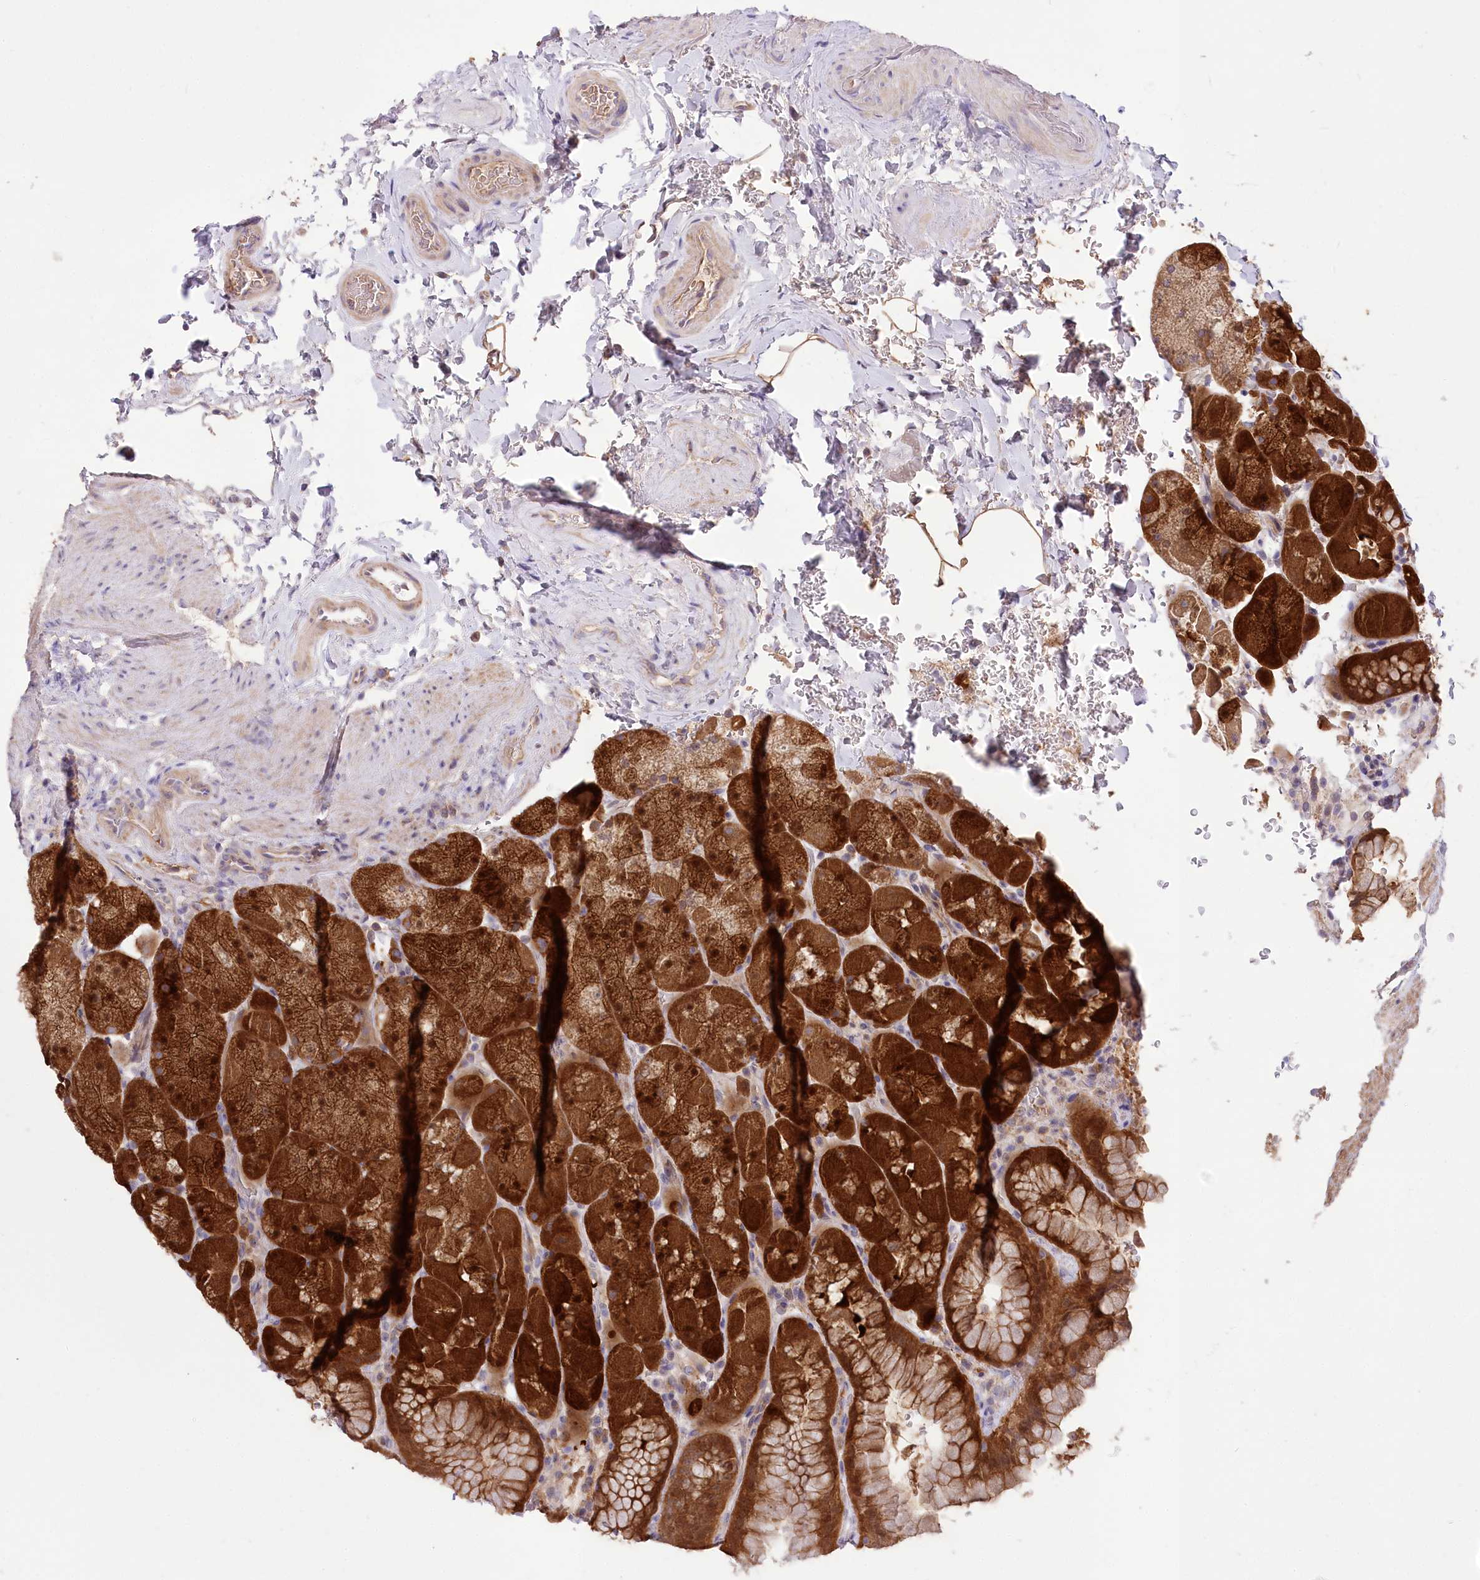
{"staining": {"intensity": "strong", "quantity": ">75%", "location": "cytoplasmic/membranous,nuclear"}, "tissue": "stomach", "cell_type": "Glandular cells", "image_type": "normal", "snomed": [{"axis": "morphology", "description": "Normal tissue, NOS"}, {"axis": "topography", "description": "Stomach, upper"}, {"axis": "topography", "description": "Stomach, lower"}], "caption": "High-magnification brightfield microscopy of benign stomach stained with DAB (3,3'-diaminobenzidine) (brown) and counterstained with hematoxylin (blue). glandular cells exhibit strong cytoplasmic/membranous,nuclear positivity is seen in approximately>75% of cells.", "gene": "PBLD", "patient": {"sex": "male", "age": 67}}